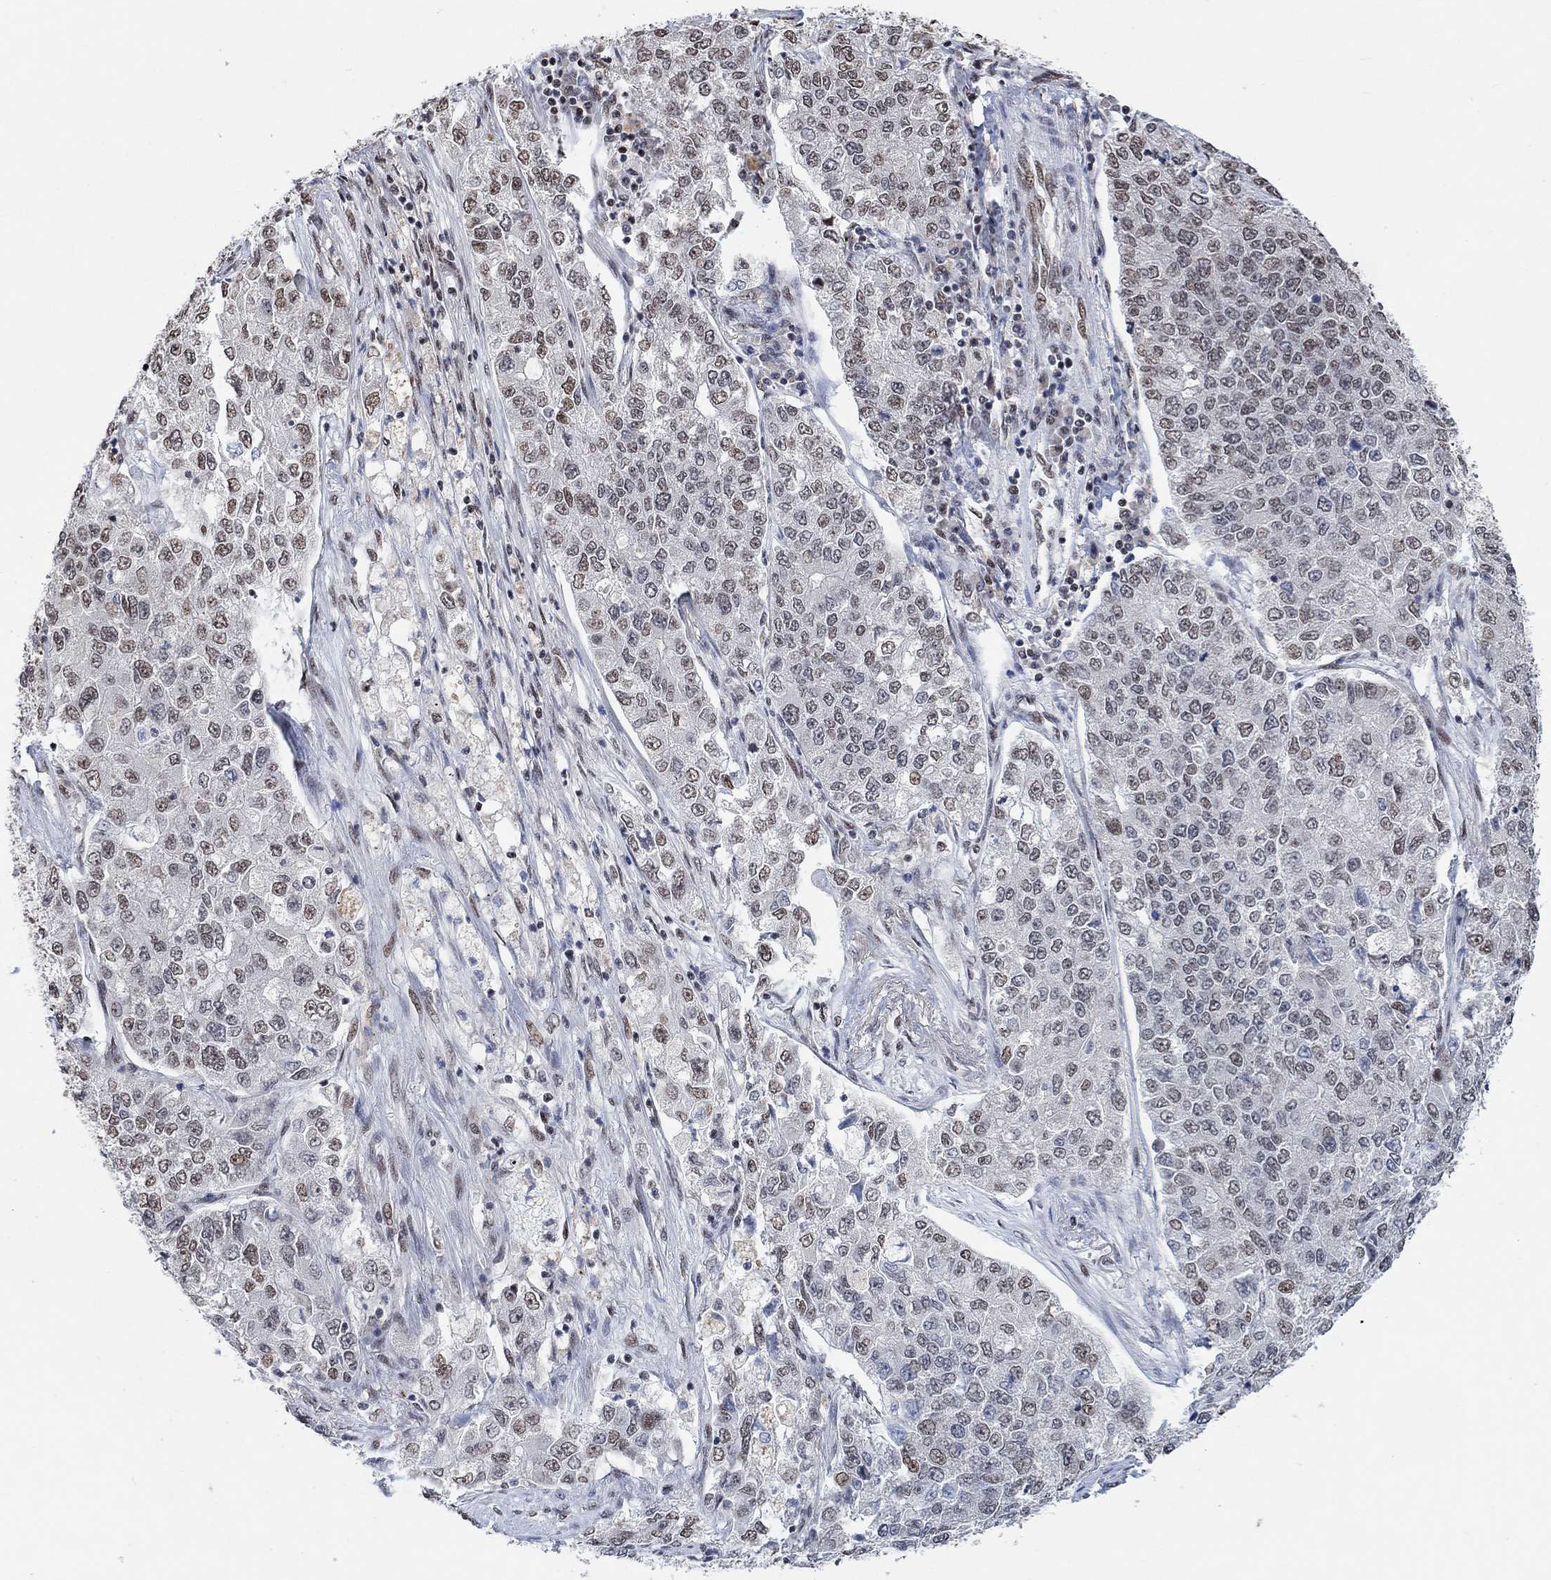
{"staining": {"intensity": "moderate", "quantity": "<25%", "location": "nuclear"}, "tissue": "lung cancer", "cell_type": "Tumor cells", "image_type": "cancer", "snomed": [{"axis": "morphology", "description": "Adenocarcinoma, NOS"}, {"axis": "topography", "description": "Lung"}], "caption": "Human lung cancer stained with a protein marker shows moderate staining in tumor cells.", "gene": "USP39", "patient": {"sex": "male", "age": 49}}